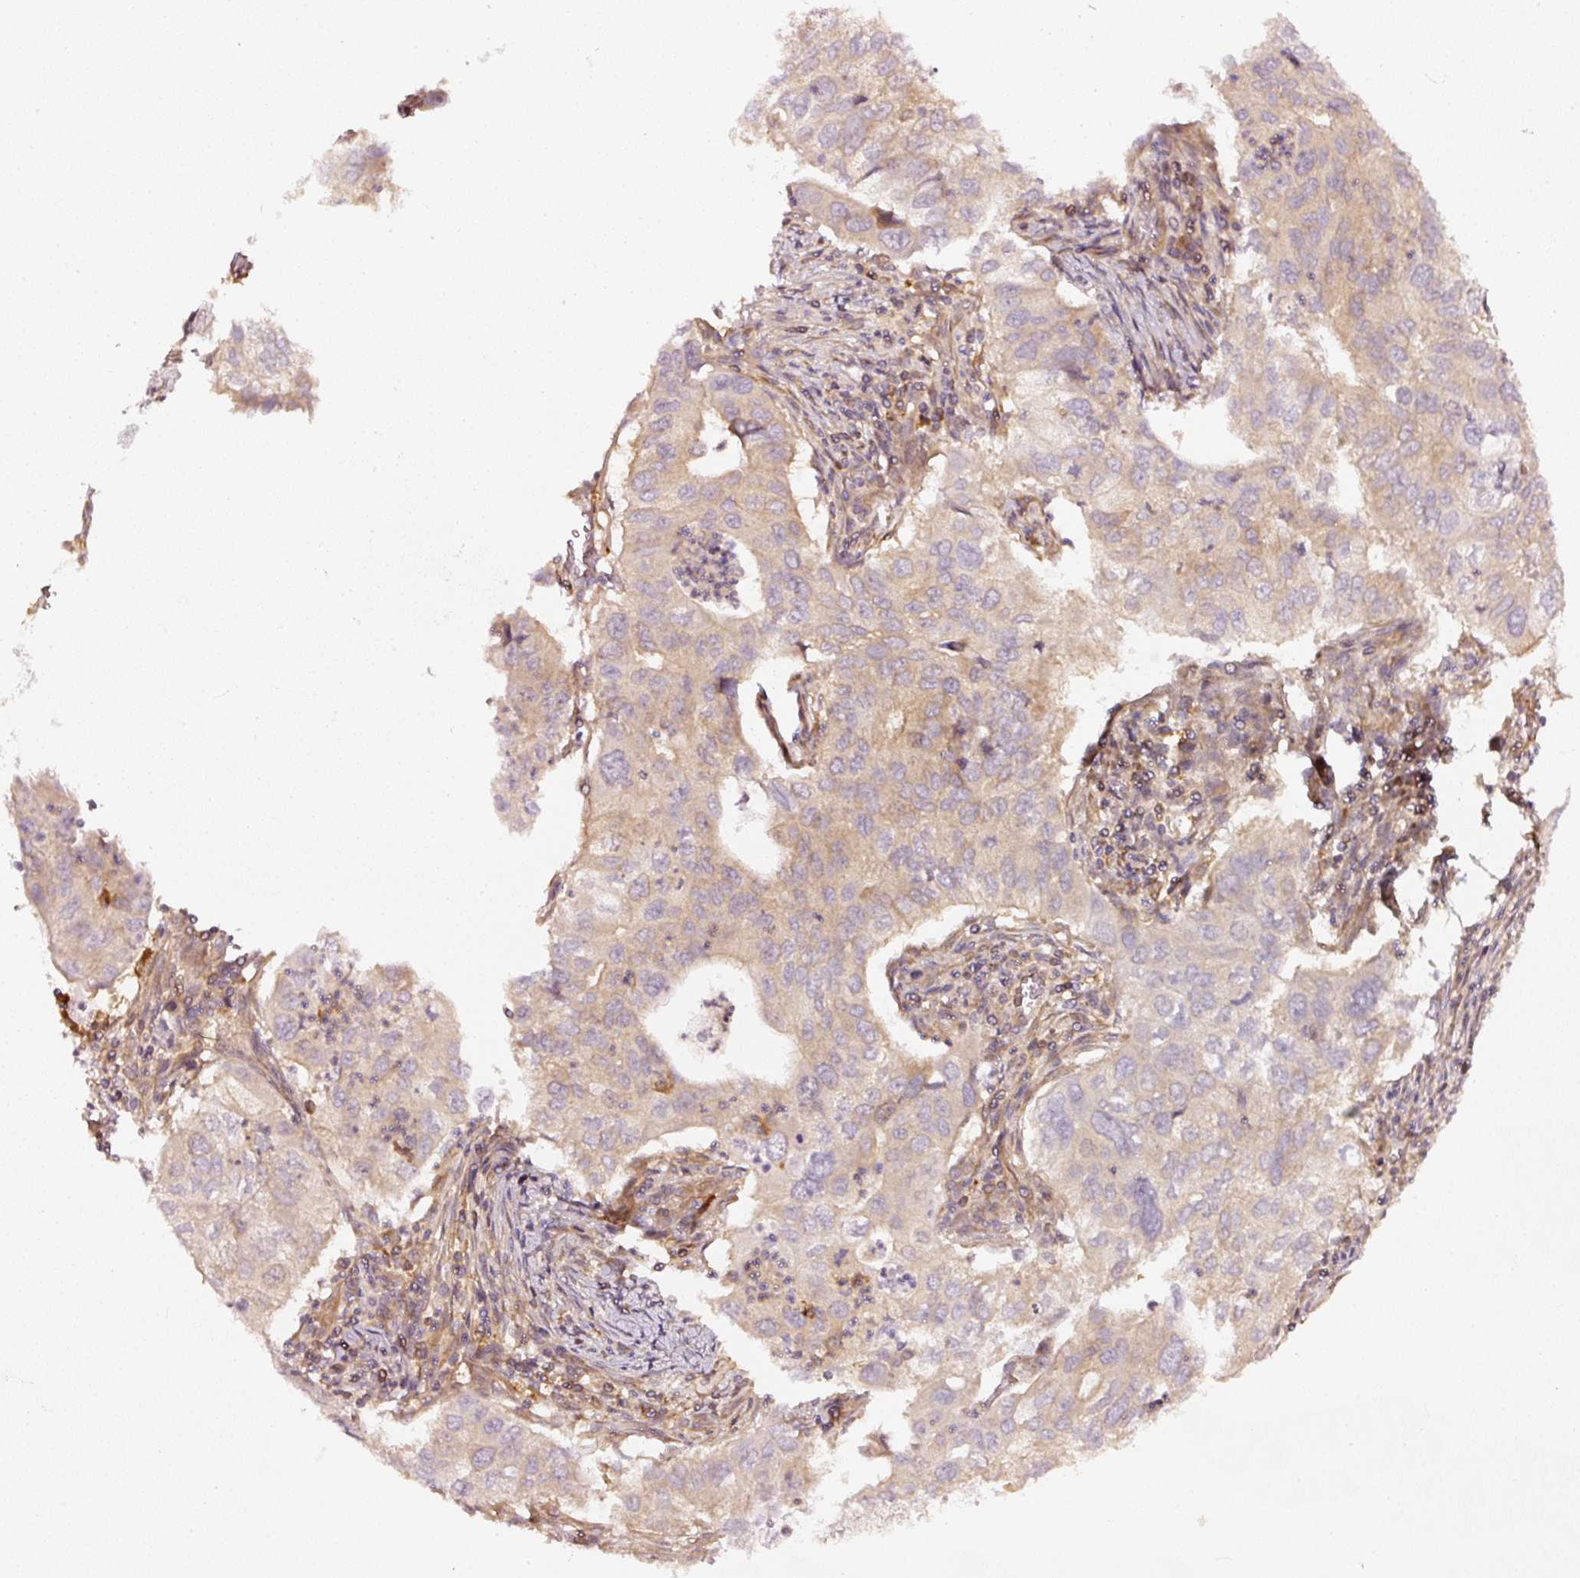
{"staining": {"intensity": "moderate", "quantity": "<25%", "location": "cytoplasmic/membranous"}, "tissue": "lung cancer", "cell_type": "Tumor cells", "image_type": "cancer", "snomed": [{"axis": "morphology", "description": "Adenocarcinoma, NOS"}, {"axis": "topography", "description": "Lung"}], "caption": "A brown stain highlights moderate cytoplasmic/membranous positivity of a protein in human adenocarcinoma (lung) tumor cells. The staining was performed using DAB, with brown indicating positive protein expression. Nuclei are stained blue with hematoxylin.", "gene": "ASMTL", "patient": {"sex": "male", "age": 48}}